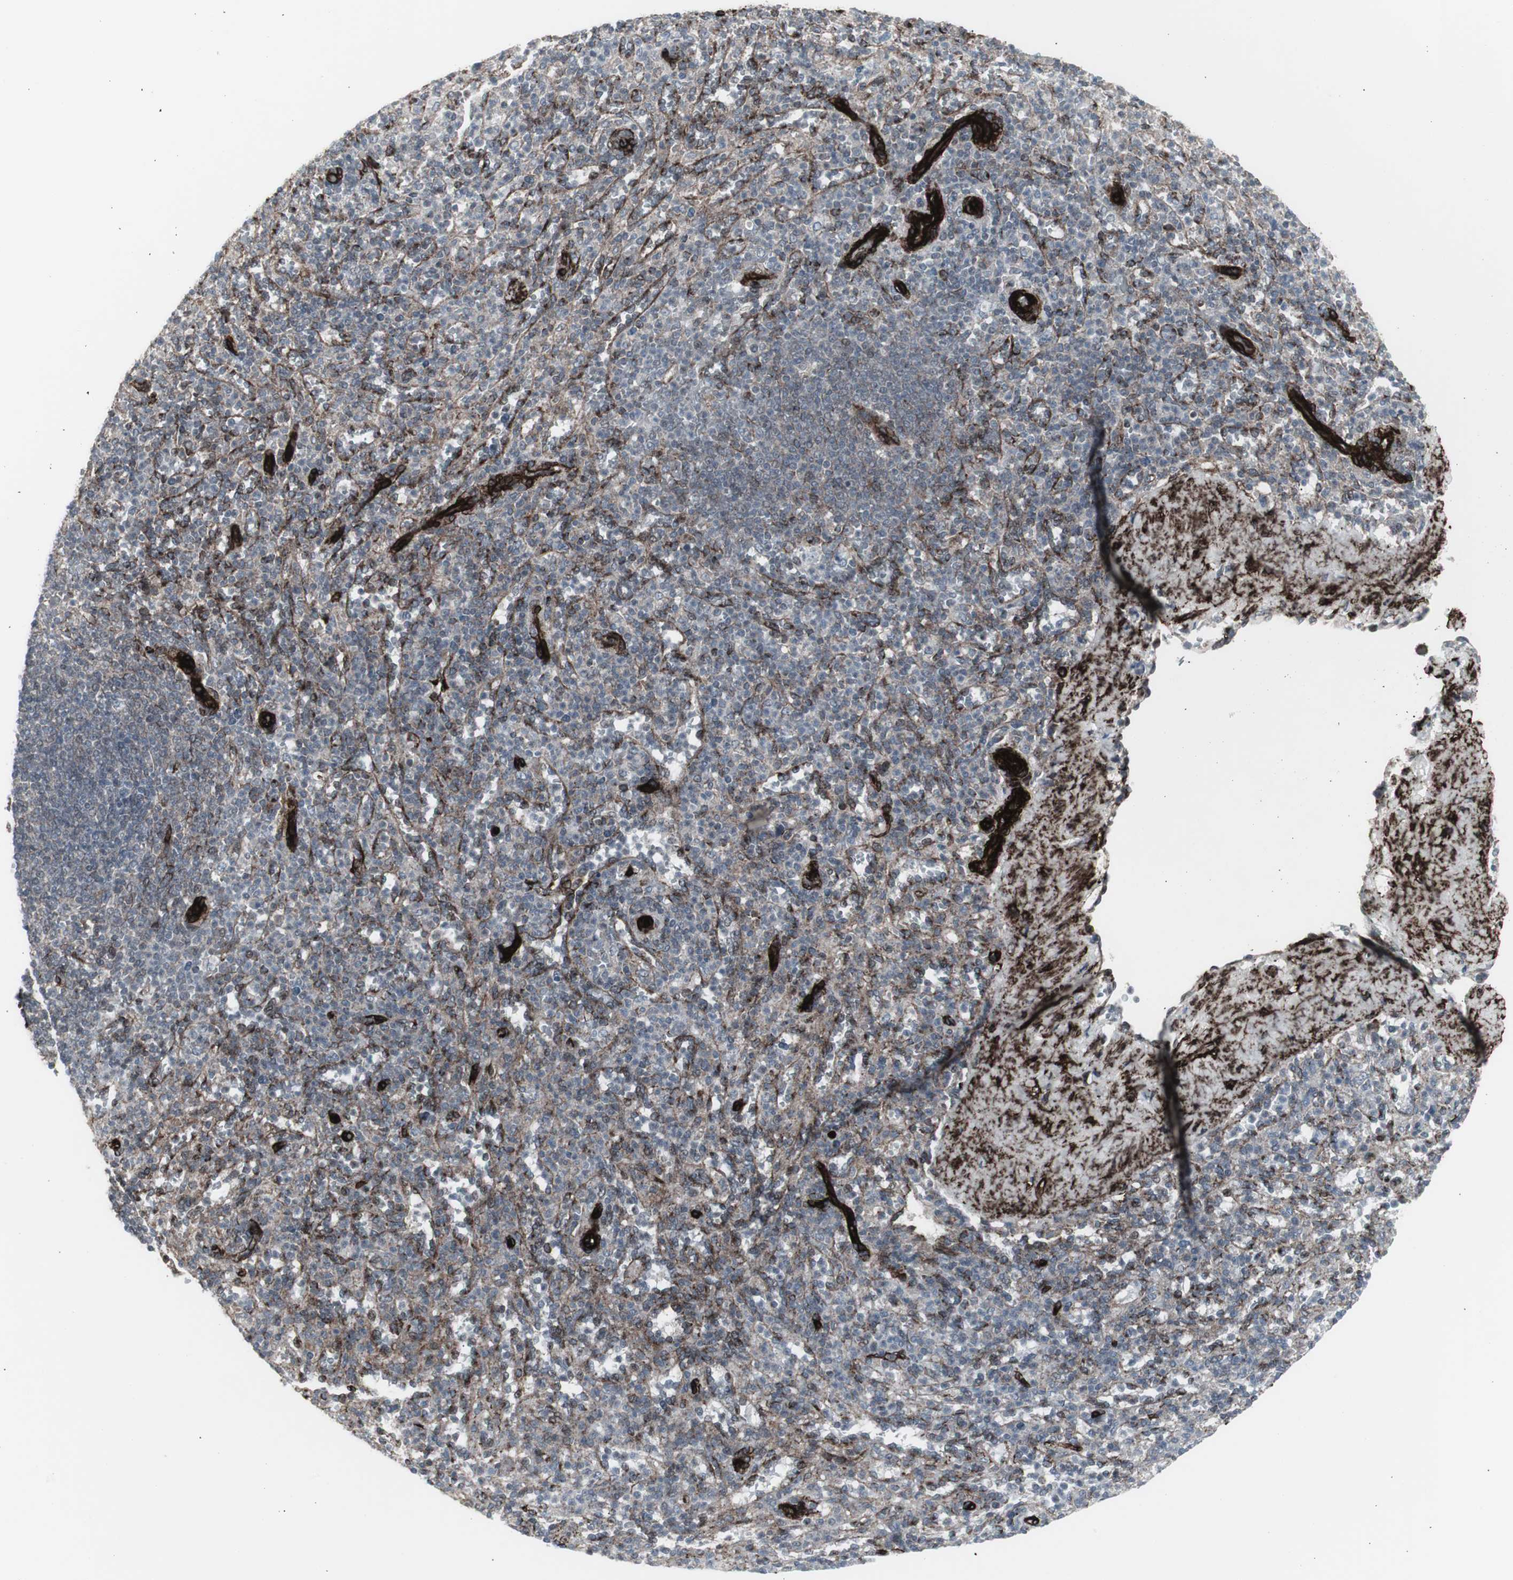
{"staining": {"intensity": "weak", "quantity": "<25%", "location": "cytoplasmic/membranous"}, "tissue": "spleen", "cell_type": "Cells in red pulp", "image_type": "normal", "snomed": [{"axis": "morphology", "description": "Normal tissue, NOS"}, {"axis": "topography", "description": "Spleen"}], "caption": "An IHC micrograph of unremarkable spleen is shown. There is no staining in cells in red pulp of spleen. (Stains: DAB (3,3'-diaminobenzidine) immunohistochemistry (IHC) with hematoxylin counter stain, Microscopy: brightfield microscopy at high magnification).", "gene": "PDGFA", "patient": {"sex": "male", "age": 36}}